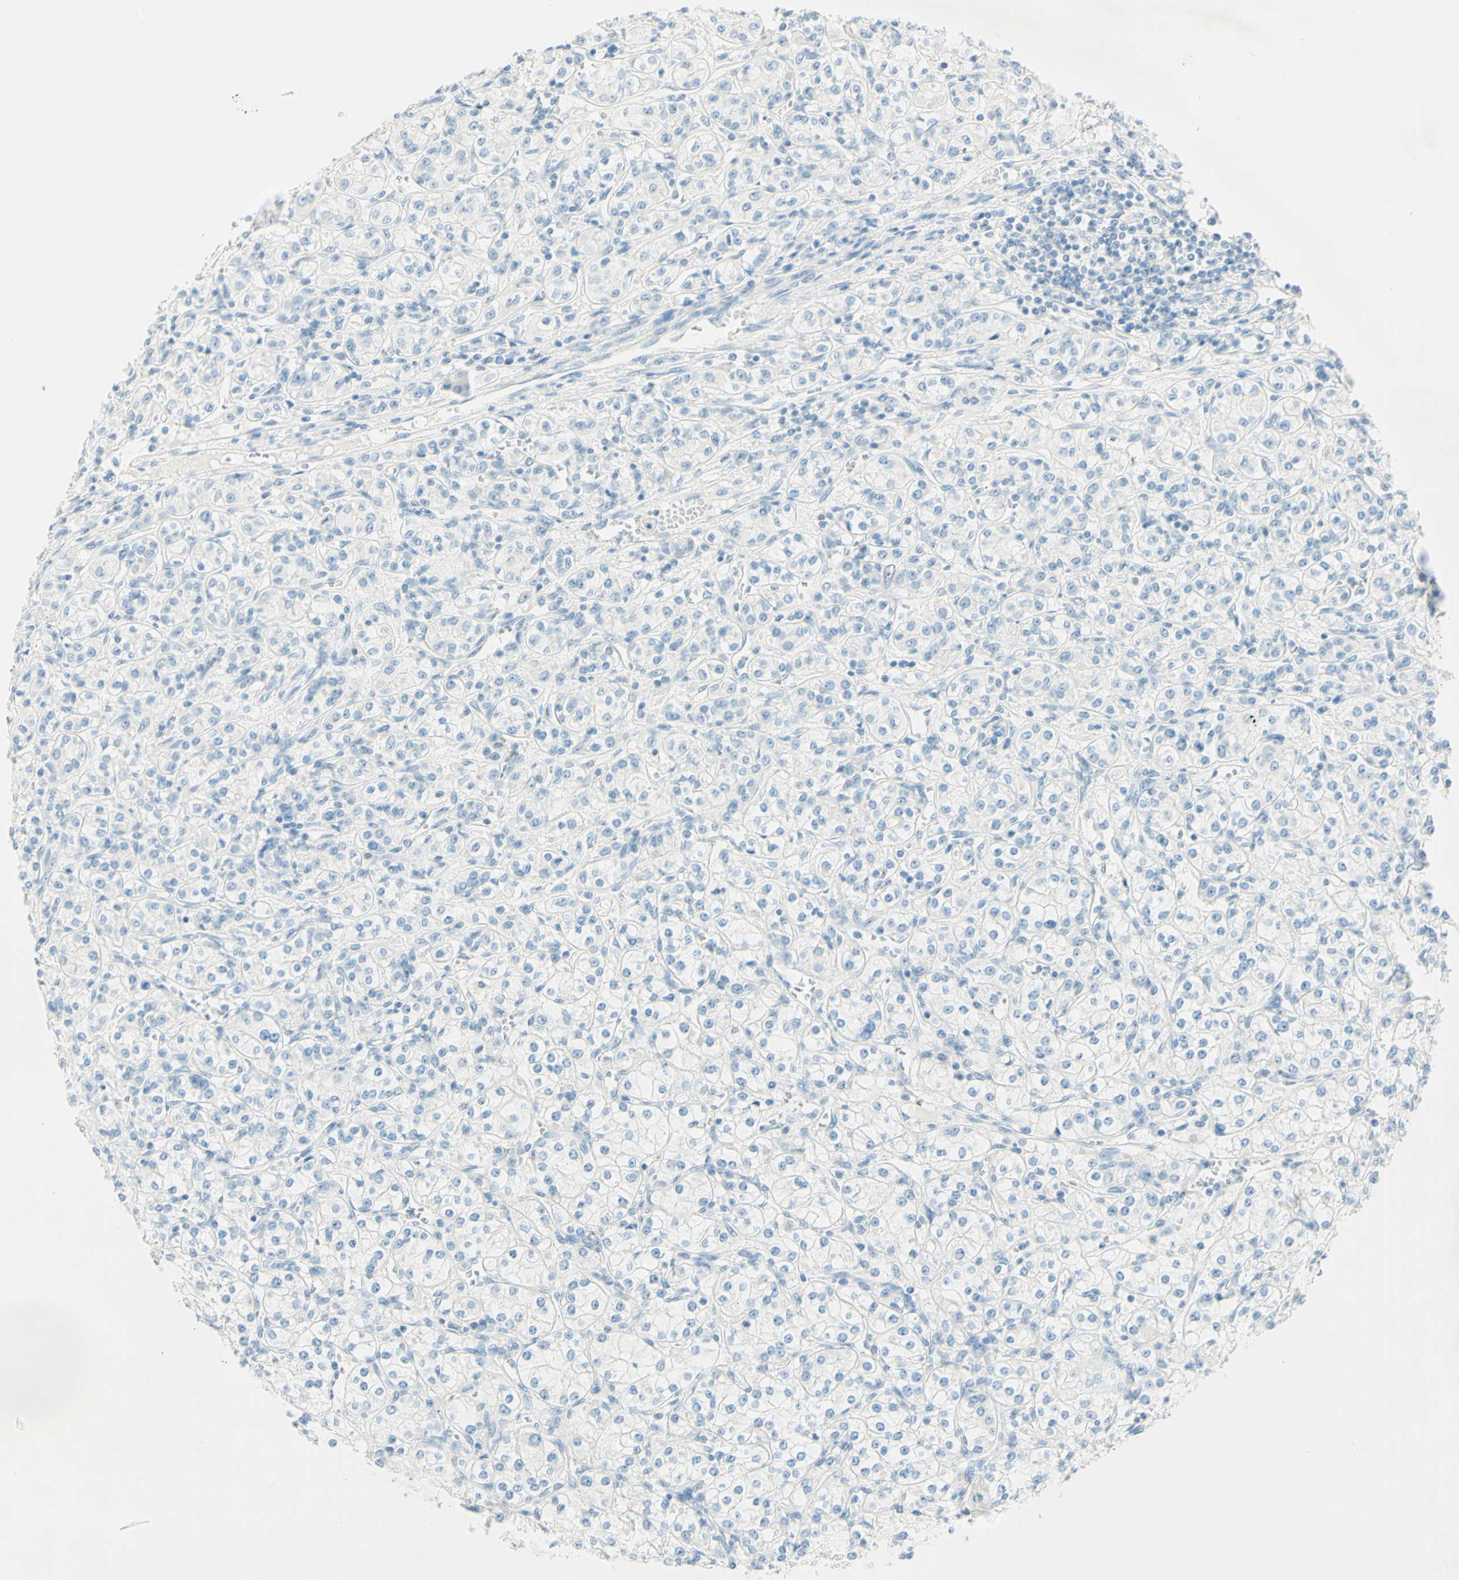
{"staining": {"intensity": "negative", "quantity": "none", "location": "none"}, "tissue": "renal cancer", "cell_type": "Tumor cells", "image_type": "cancer", "snomed": [{"axis": "morphology", "description": "Adenocarcinoma, NOS"}, {"axis": "topography", "description": "Kidney"}], "caption": "The micrograph exhibits no significant expression in tumor cells of renal cancer.", "gene": "FMR1NB", "patient": {"sex": "male", "age": 77}}